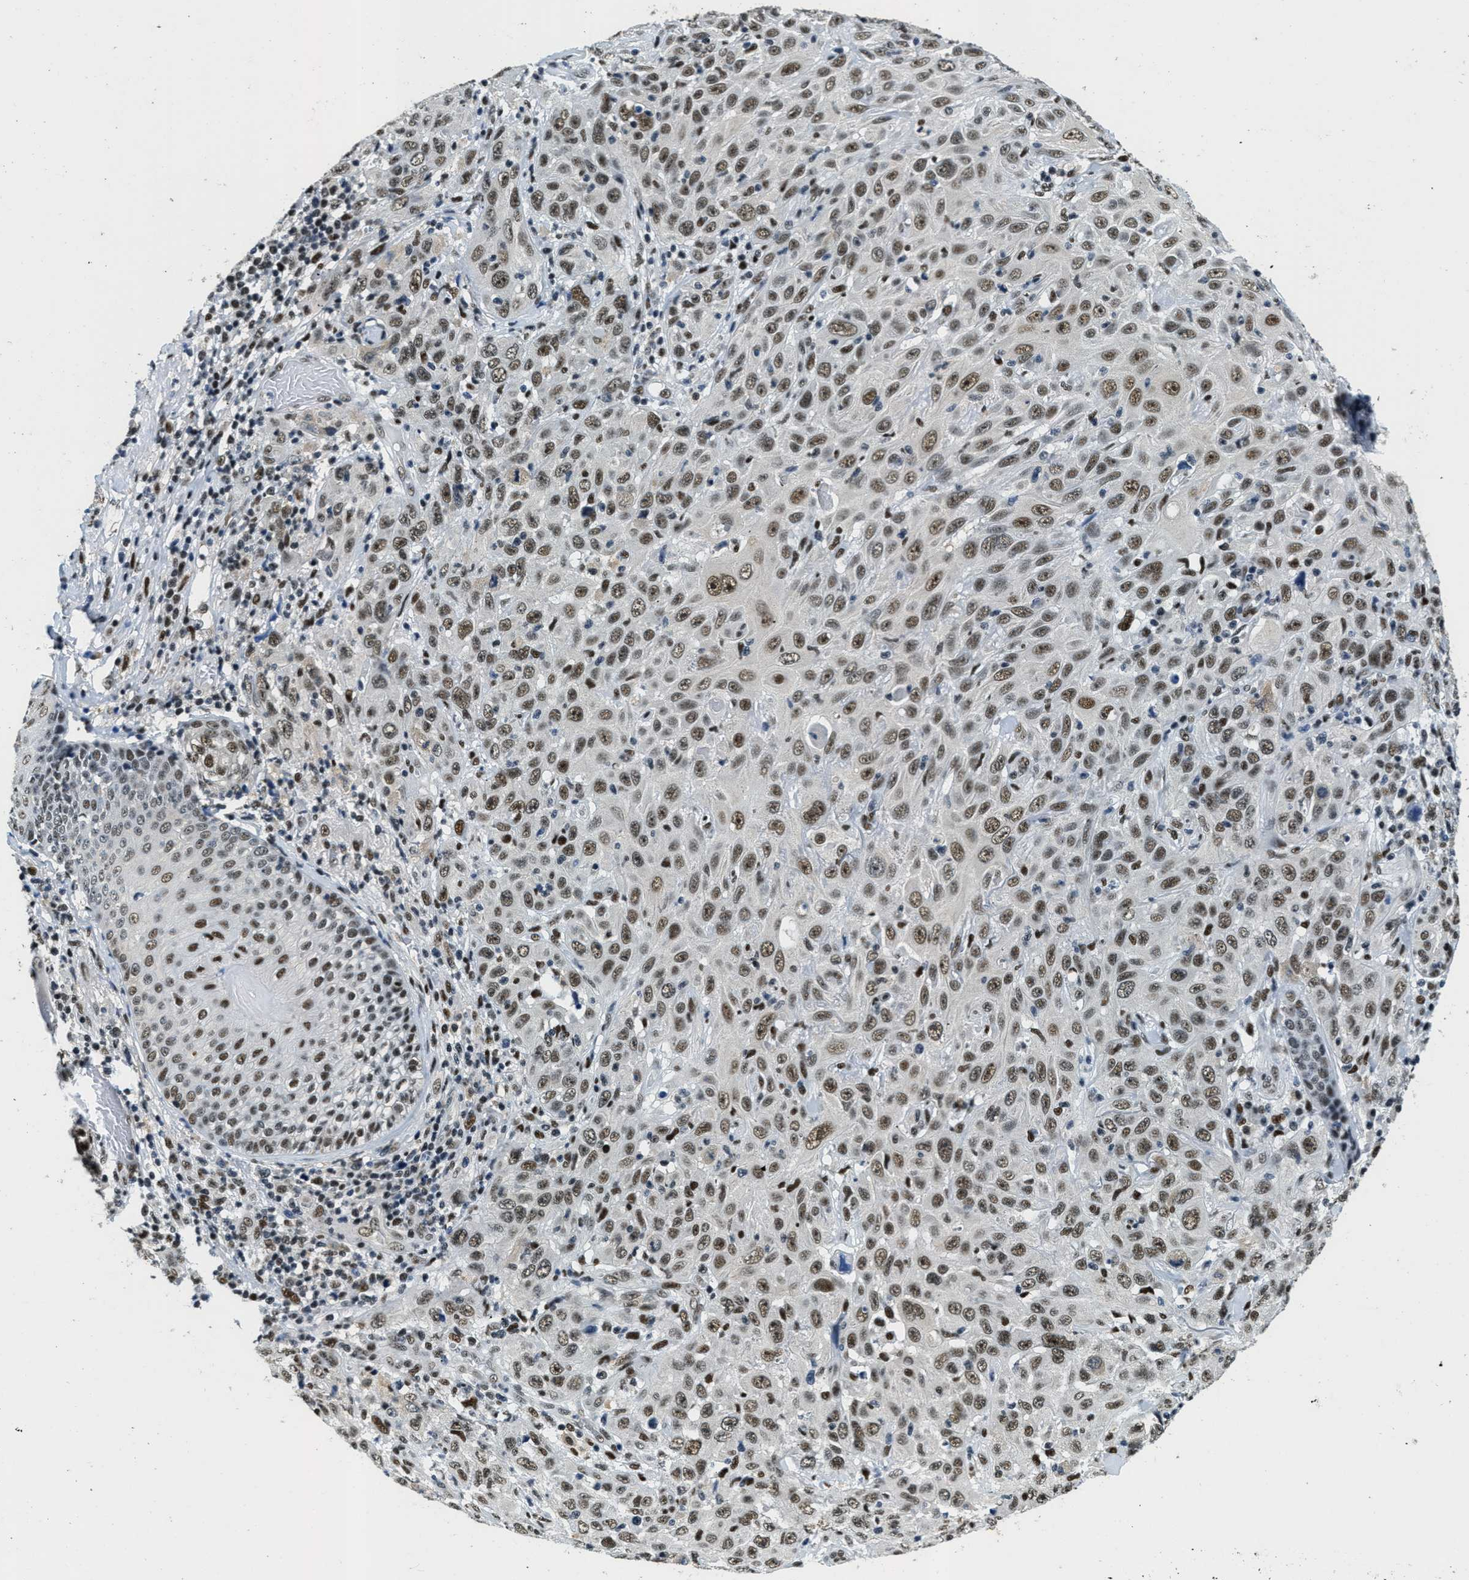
{"staining": {"intensity": "moderate", "quantity": ">75%", "location": "nuclear"}, "tissue": "skin cancer", "cell_type": "Tumor cells", "image_type": "cancer", "snomed": [{"axis": "morphology", "description": "Squamous cell carcinoma, NOS"}, {"axis": "topography", "description": "Skin"}], "caption": "The micrograph reveals a brown stain indicating the presence of a protein in the nuclear of tumor cells in squamous cell carcinoma (skin).", "gene": "SSB", "patient": {"sex": "female", "age": 88}}